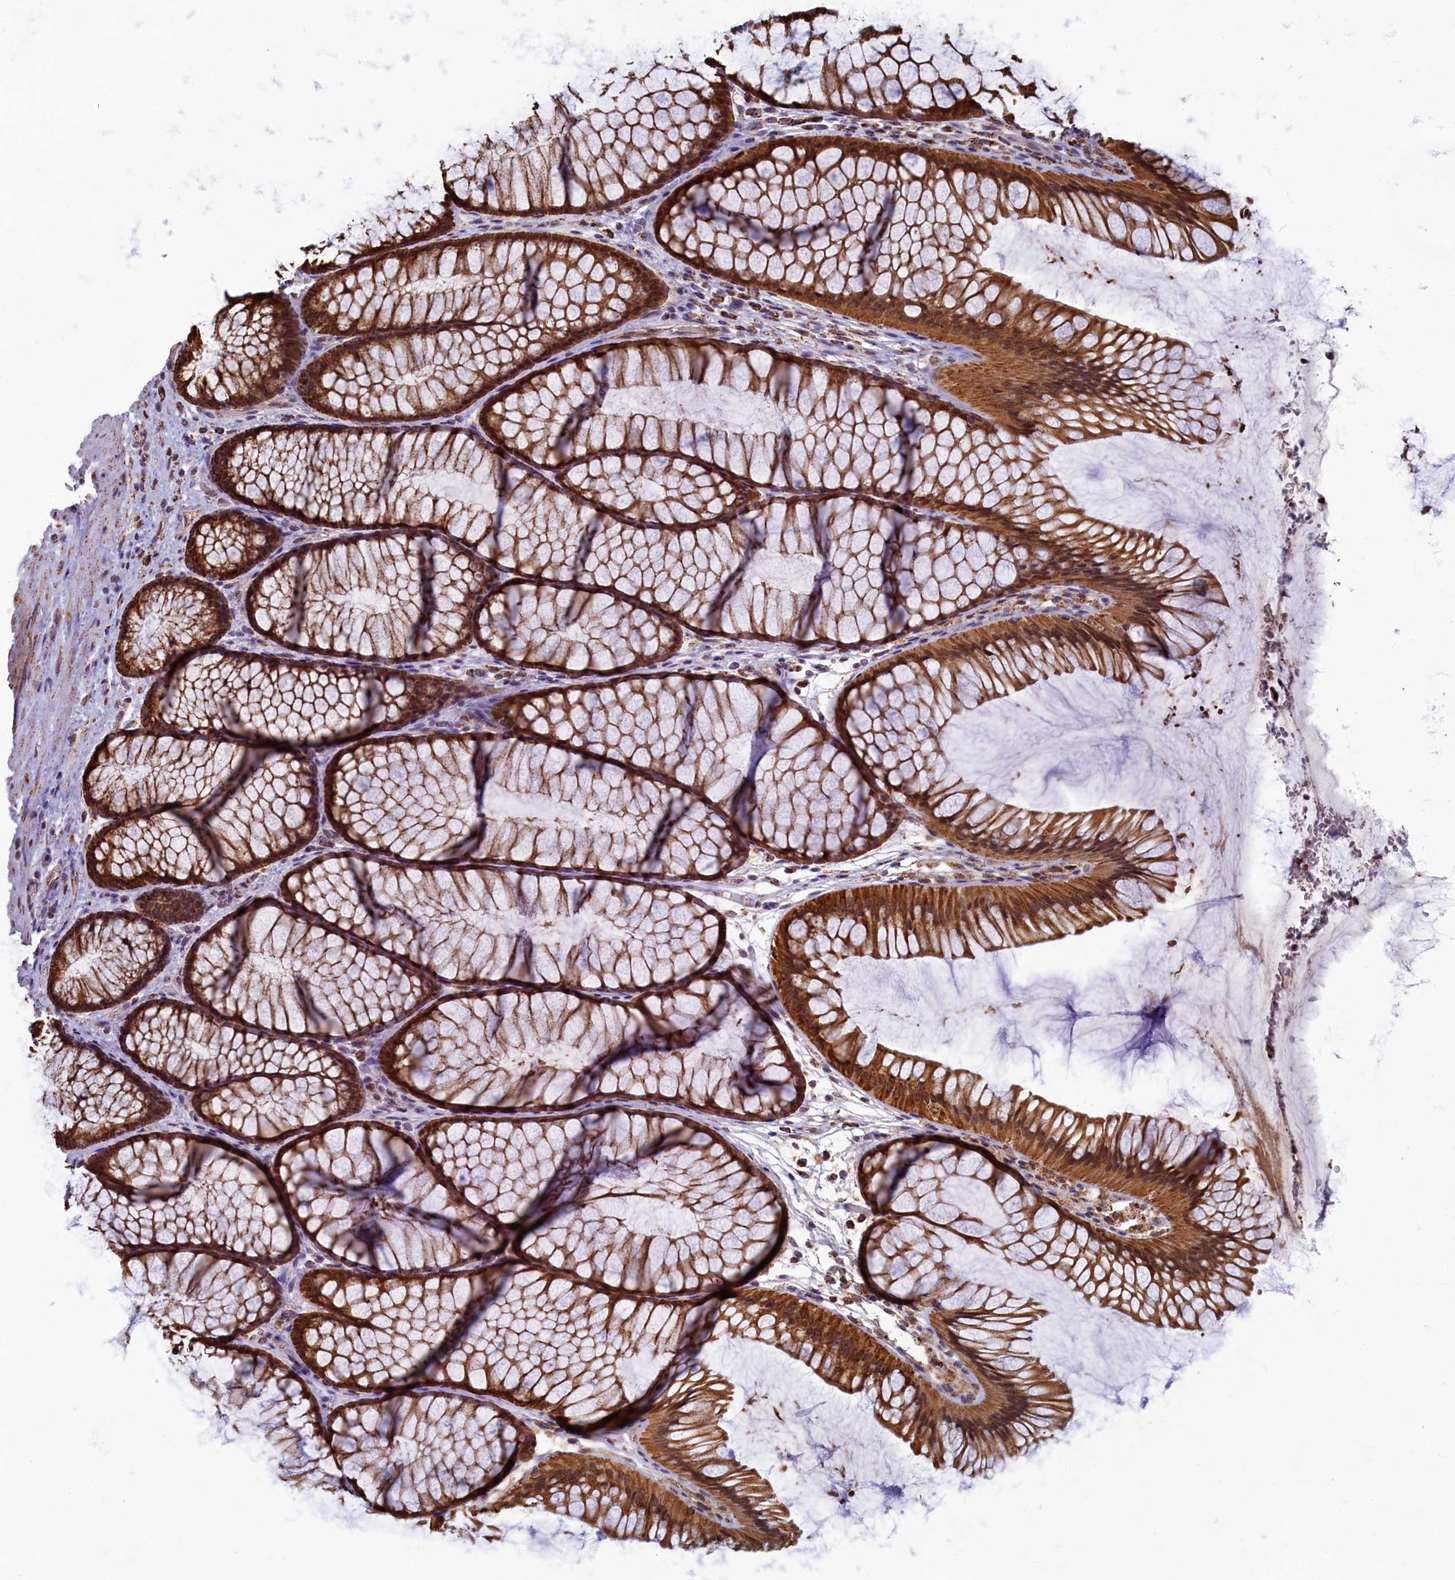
{"staining": {"intensity": "moderate", "quantity": ">75%", "location": "cytoplasmic/membranous"}, "tissue": "colon", "cell_type": "Endothelial cells", "image_type": "normal", "snomed": [{"axis": "morphology", "description": "Normal tissue, NOS"}, {"axis": "topography", "description": "Colon"}], "caption": "Immunohistochemical staining of unremarkable colon exhibits moderate cytoplasmic/membranous protein positivity in about >75% of endothelial cells.", "gene": "SPR", "patient": {"sex": "female", "age": 82}}